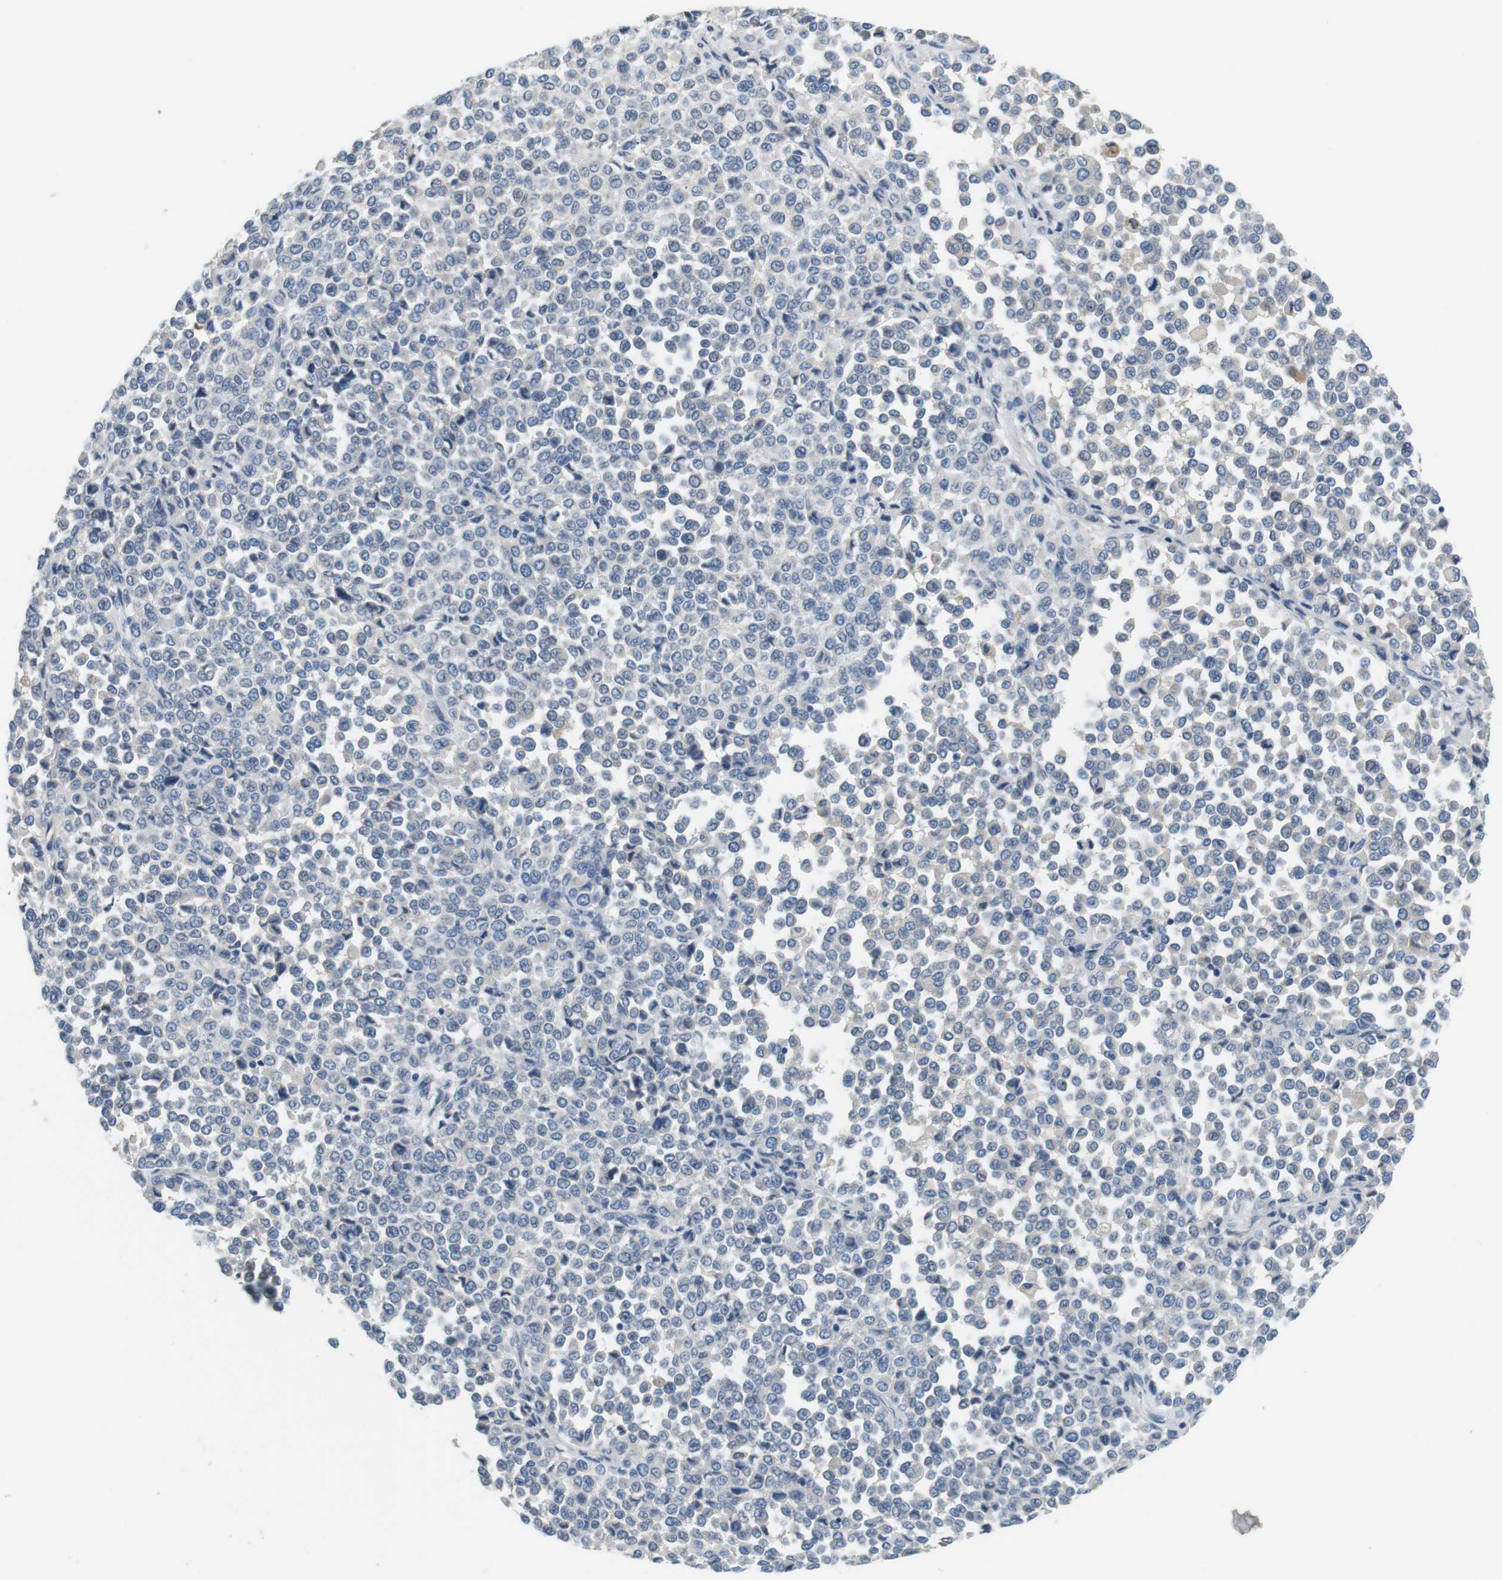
{"staining": {"intensity": "negative", "quantity": "none", "location": "none"}, "tissue": "melanoma", "cell_type": "Tumor cells", "image_type": "cancer", "snomed": [{"axis": "morphology", "description": "Malignant melanoma, Metastatic site"}, {"axis": "topography", "description": "Pancreas"}], "caption": "This is an immunohistochemistry histopathology image of malignant melanoma (metastatic site). There is no positivity in tumor cells.", "gene": "UNC5CL", "patient": {"sex": "female", "age": 30}}